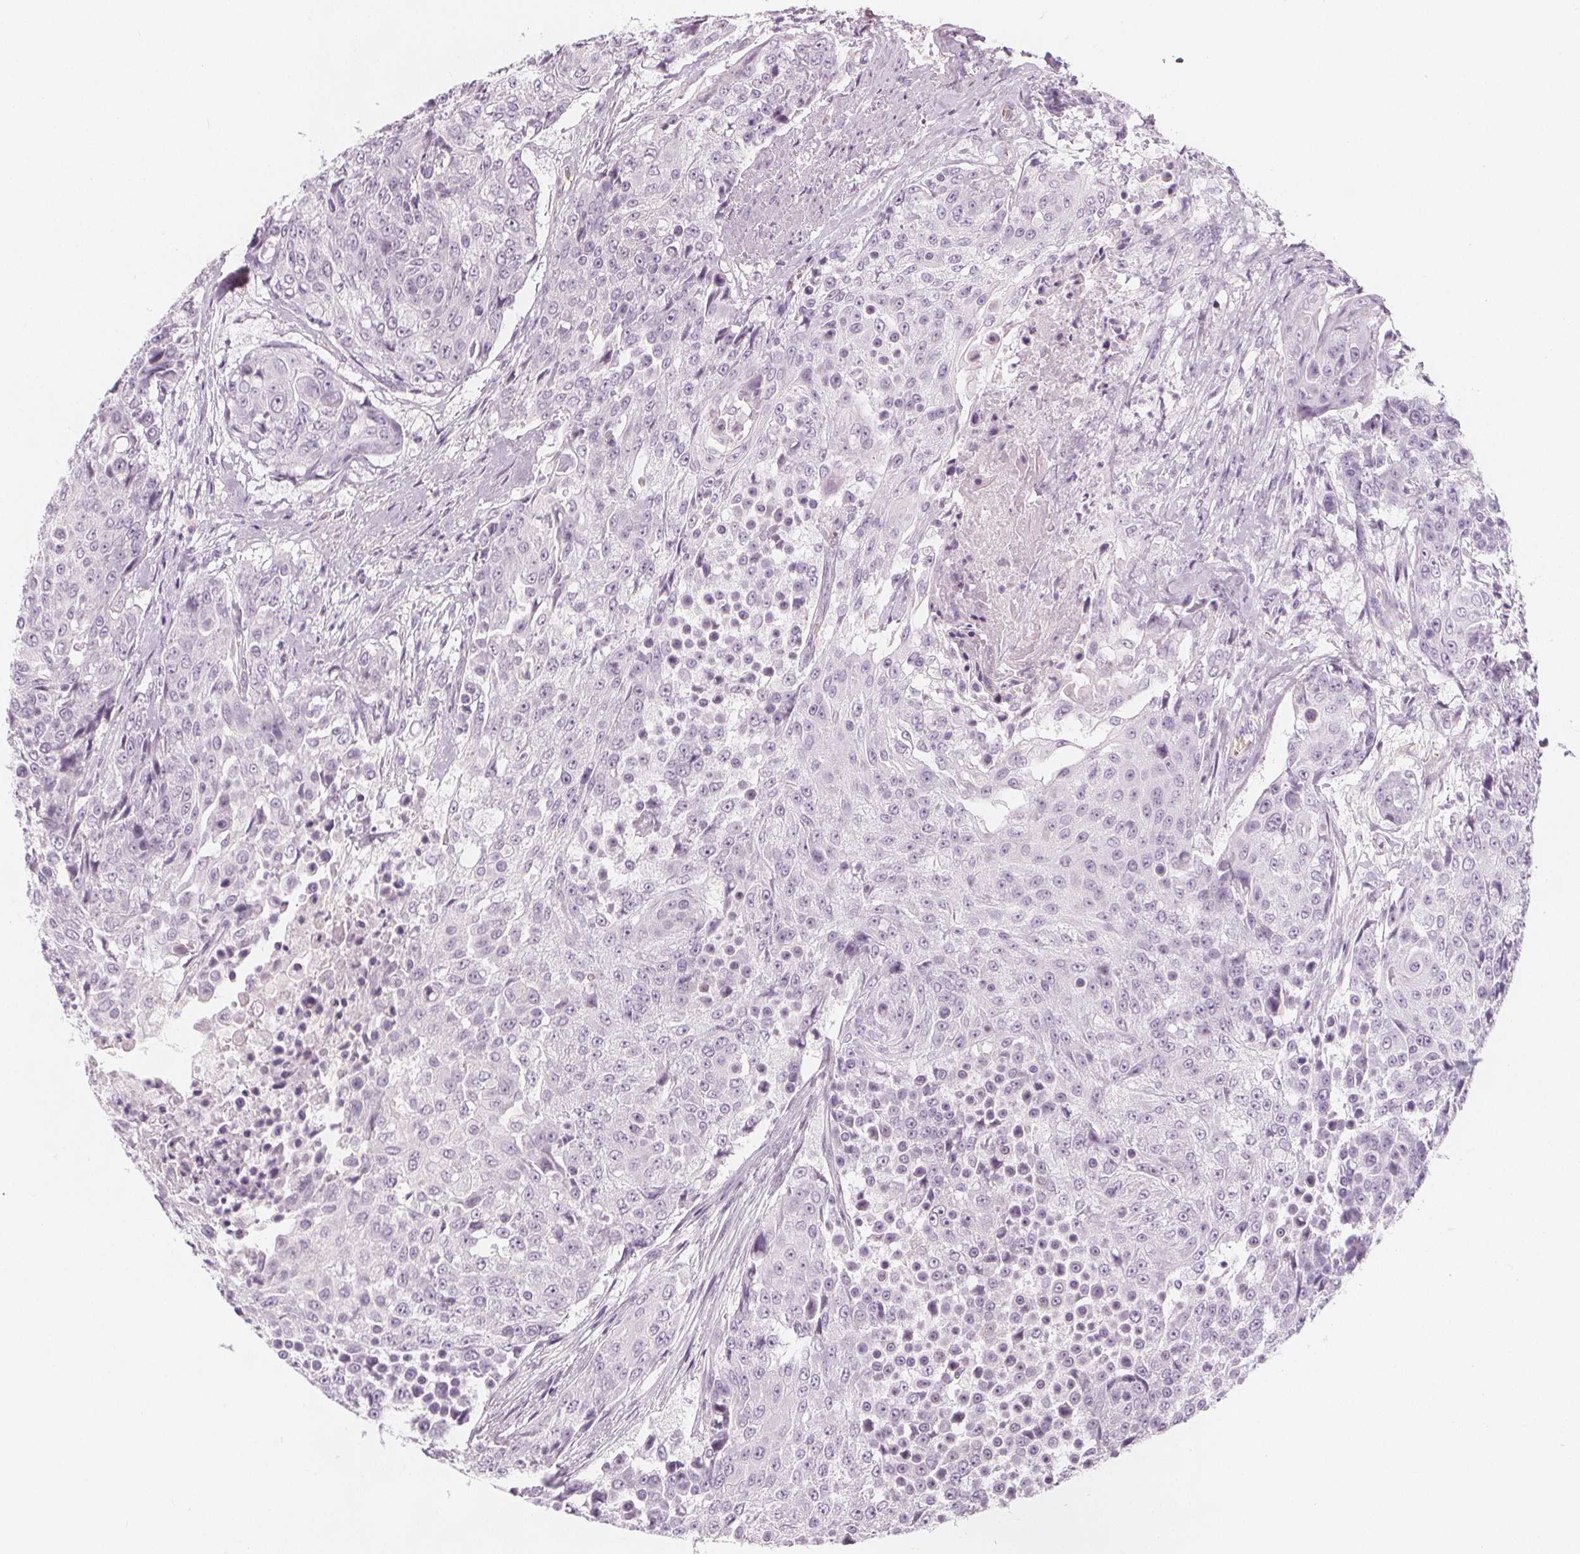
{"staining": {"intensity": "negative", "quantity": "none", "location": "none"}, "tissue": "urothelial cancer", "cell_type": "Tumor cells", "image_type": "cancer", "snomed": [{"axis": "morphology", "description": "Urothelial carcinoma, High grade"}, {"axis": "topography", "description": "Urinary bladder"}], "caption": "This is an IHC histopathology image of urothelial carcinoma (high-grade). There is no positivity in tumor cells.", "gene": "MAP1A", "patient": {"sex": "female", "age": 63}}